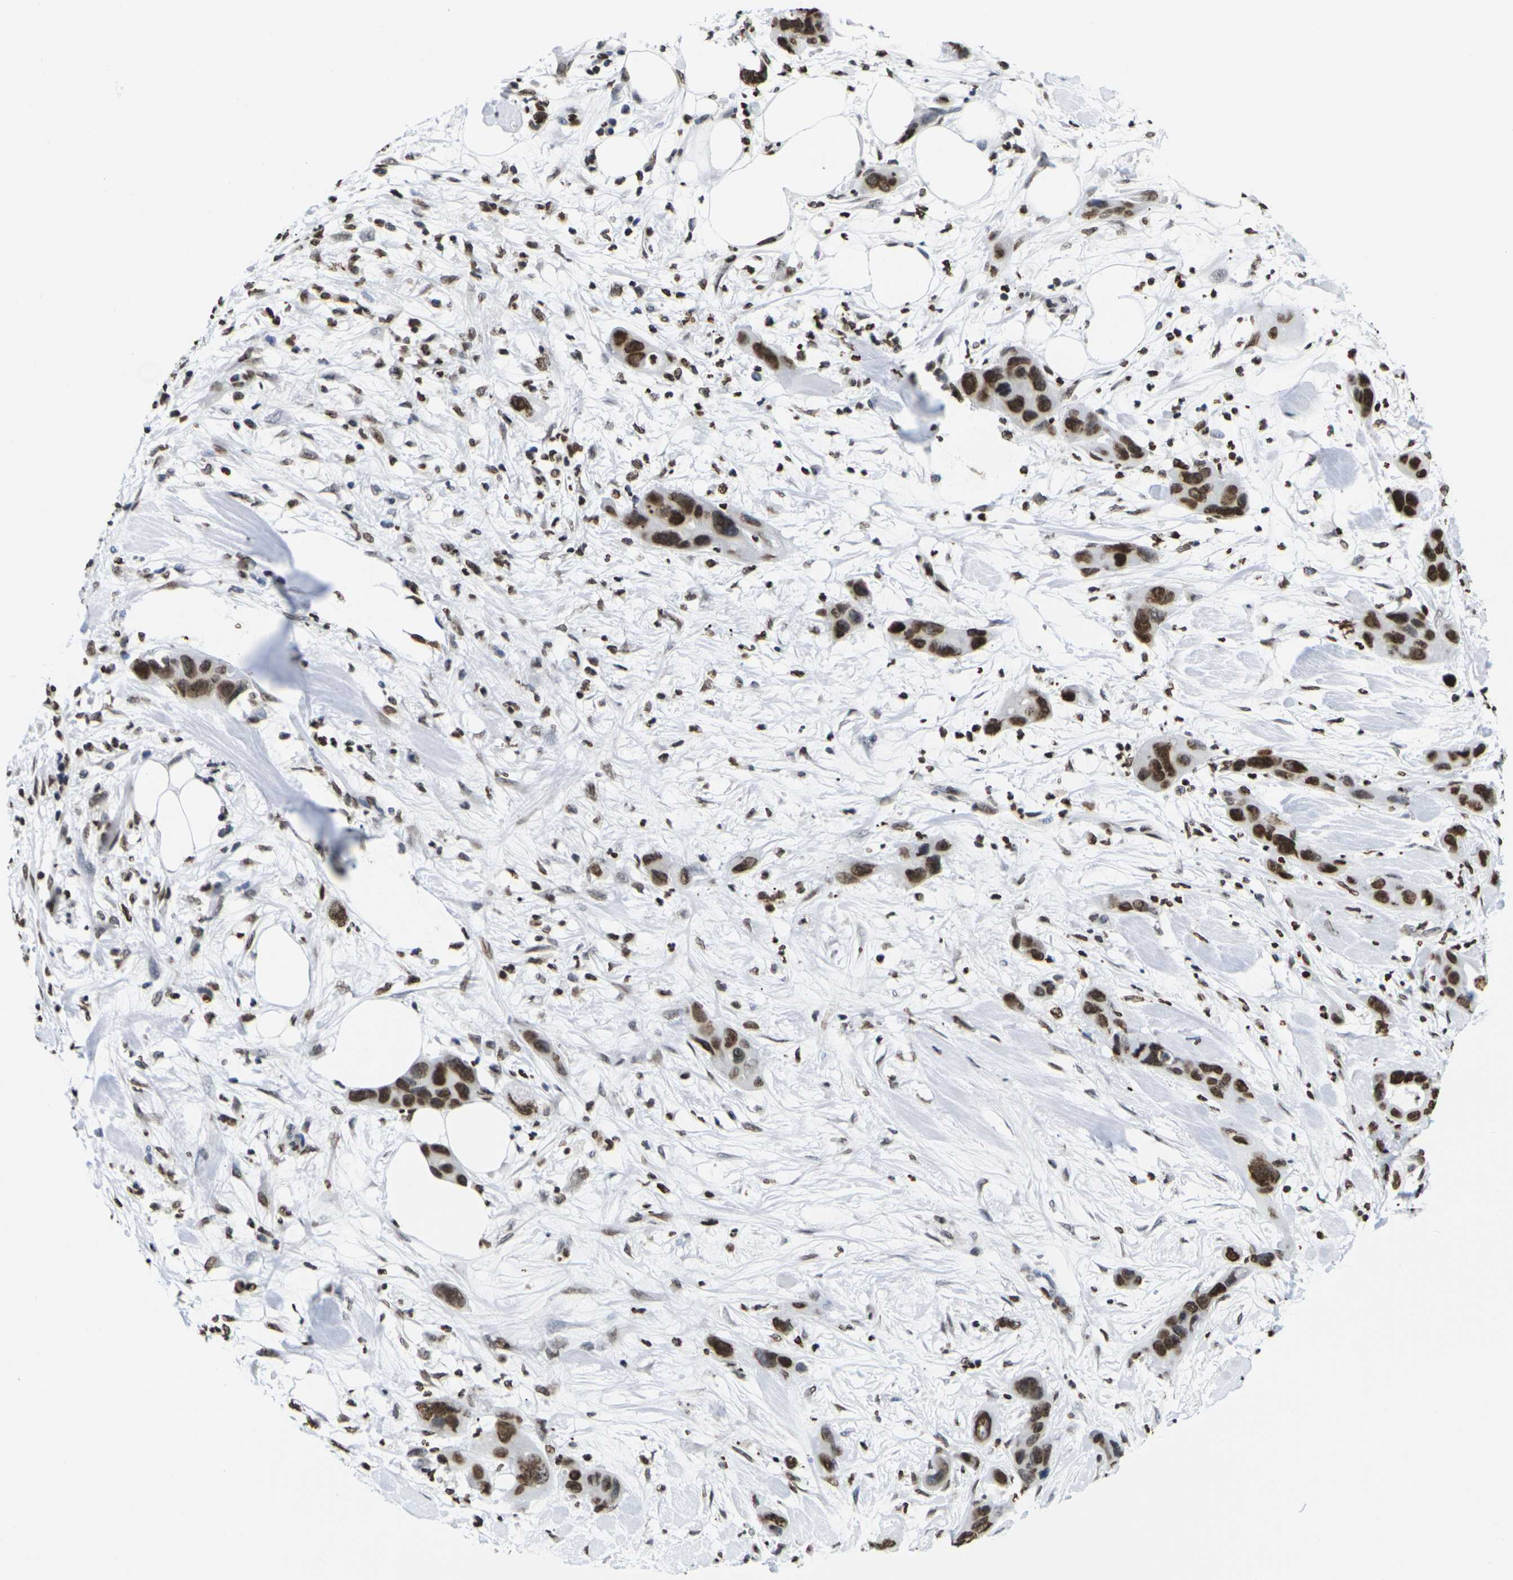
{"staining": {"intensity": "strong", "quantity": ">75%", "location": "cytoplasmic/membranous,nuclear"}, "tissue": "pancreatic cancer", "cell_type": "Tumor cells", "image_type": "cancer", "snomed": [{"axis": "morphology", "description": "Adenocarcinoma, NOS"}, {"axis": "topography", "description": "Pancreas"}], "caption": "Protein staining of adenocarcinoma (pancreatic) tissue reveals strong cytoplasmic/membranous and nuclear staining in about >75% of tumor cells. (DAB (3,3'-diaminobenzidine) IHC, brown staining for protein, blue staining for nuclei).", "gene": "H2AC21", "patient": {"sex": "female", "age": 71}}